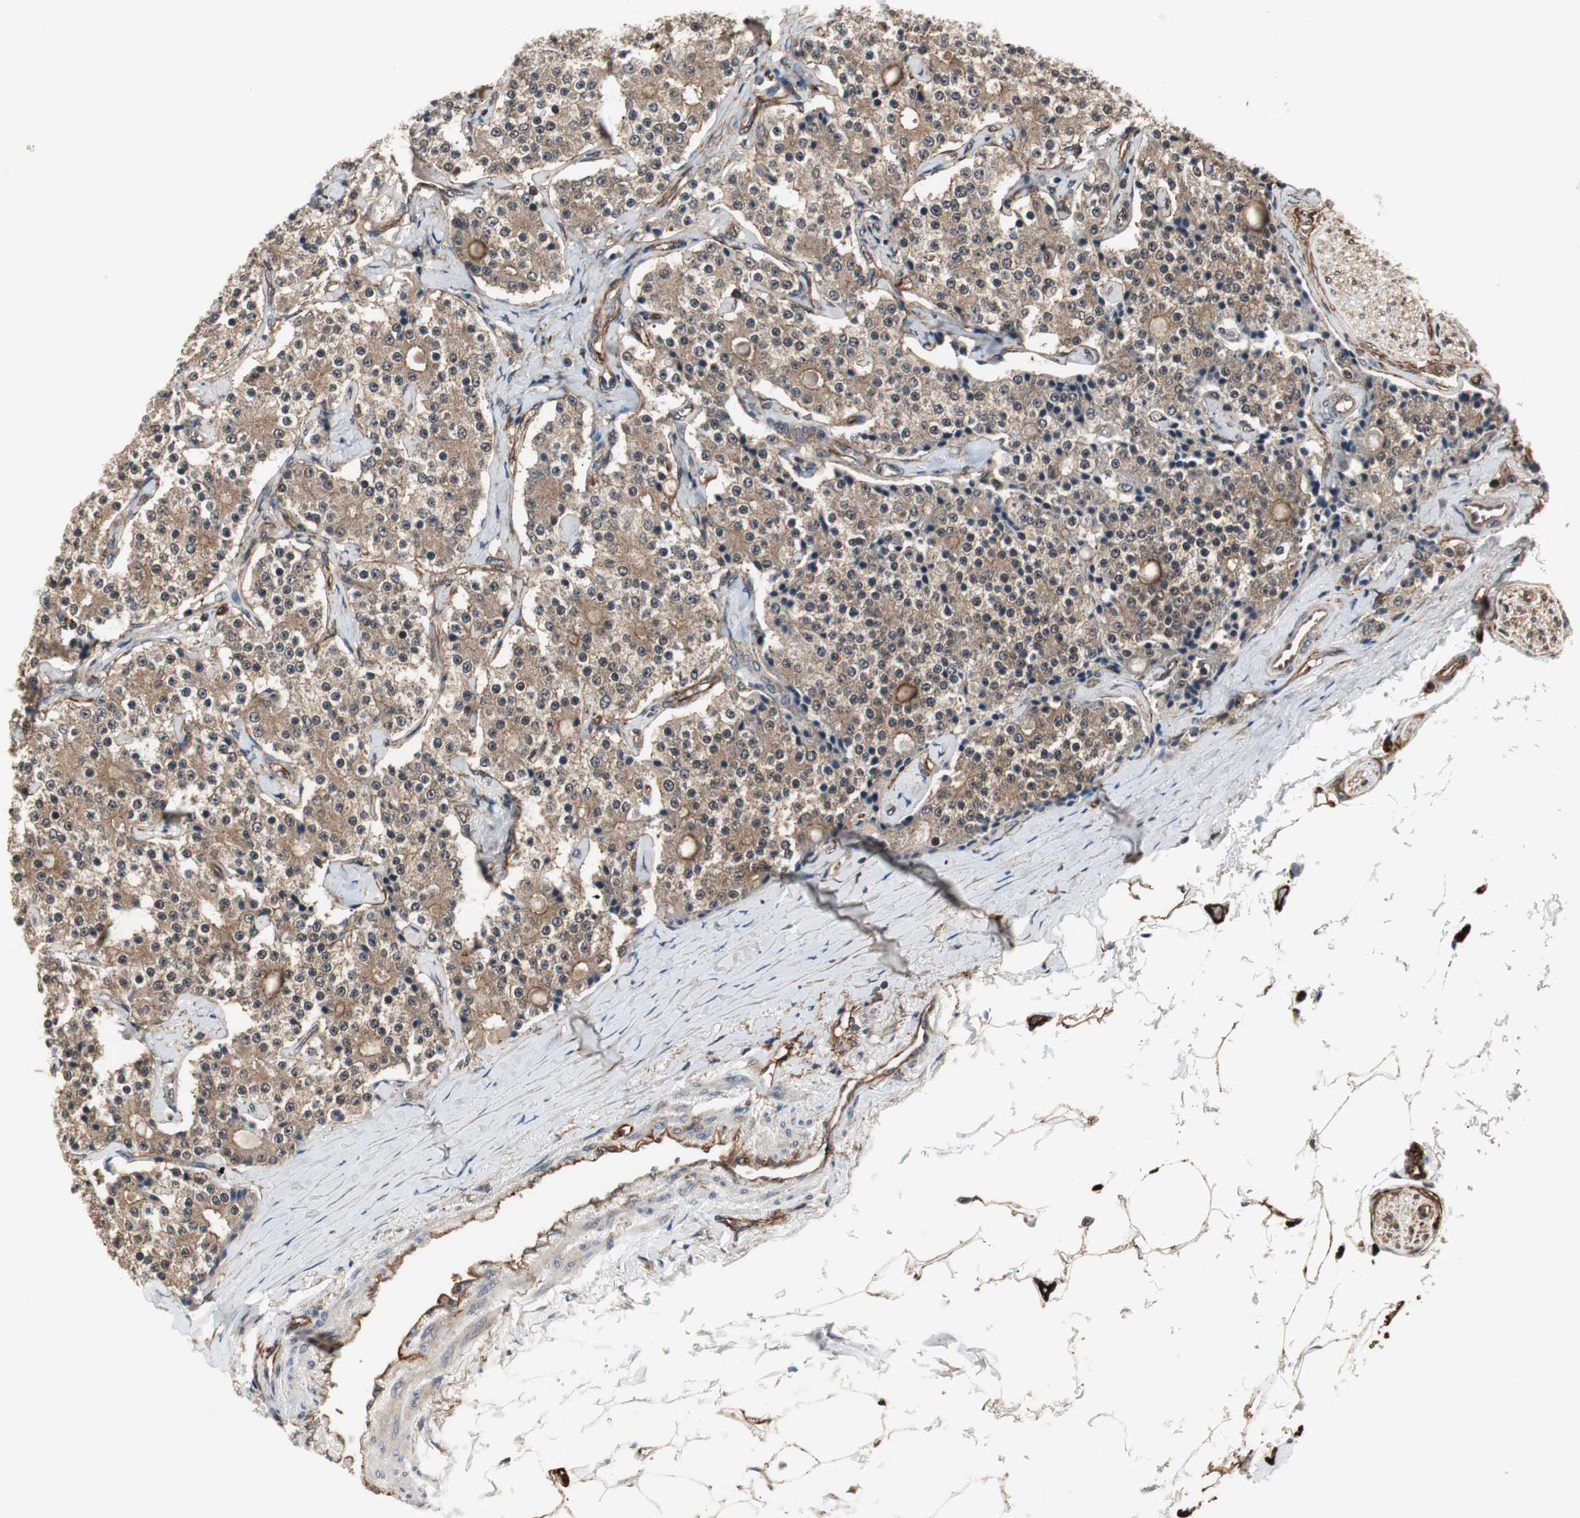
{"staining": {"intensity": "moderate", "quantity": ">75%", "location": "cytoplasmic/membranous"}, "tissue": "carcinoid", "cell_type": "Tumor cells", "image_type": "cancer", "snomed": [{"axis": "morphology", "description": "Carcinoid, malignant, NOS"}, {"axis": "topography", "description": "Colon"}], "caption": "Malignant carcinoid stained with a protein marker reveals moderate staining in tumor cells.", "gene": "PTPN11", "patient": {"sex": "female", "age": 61}}